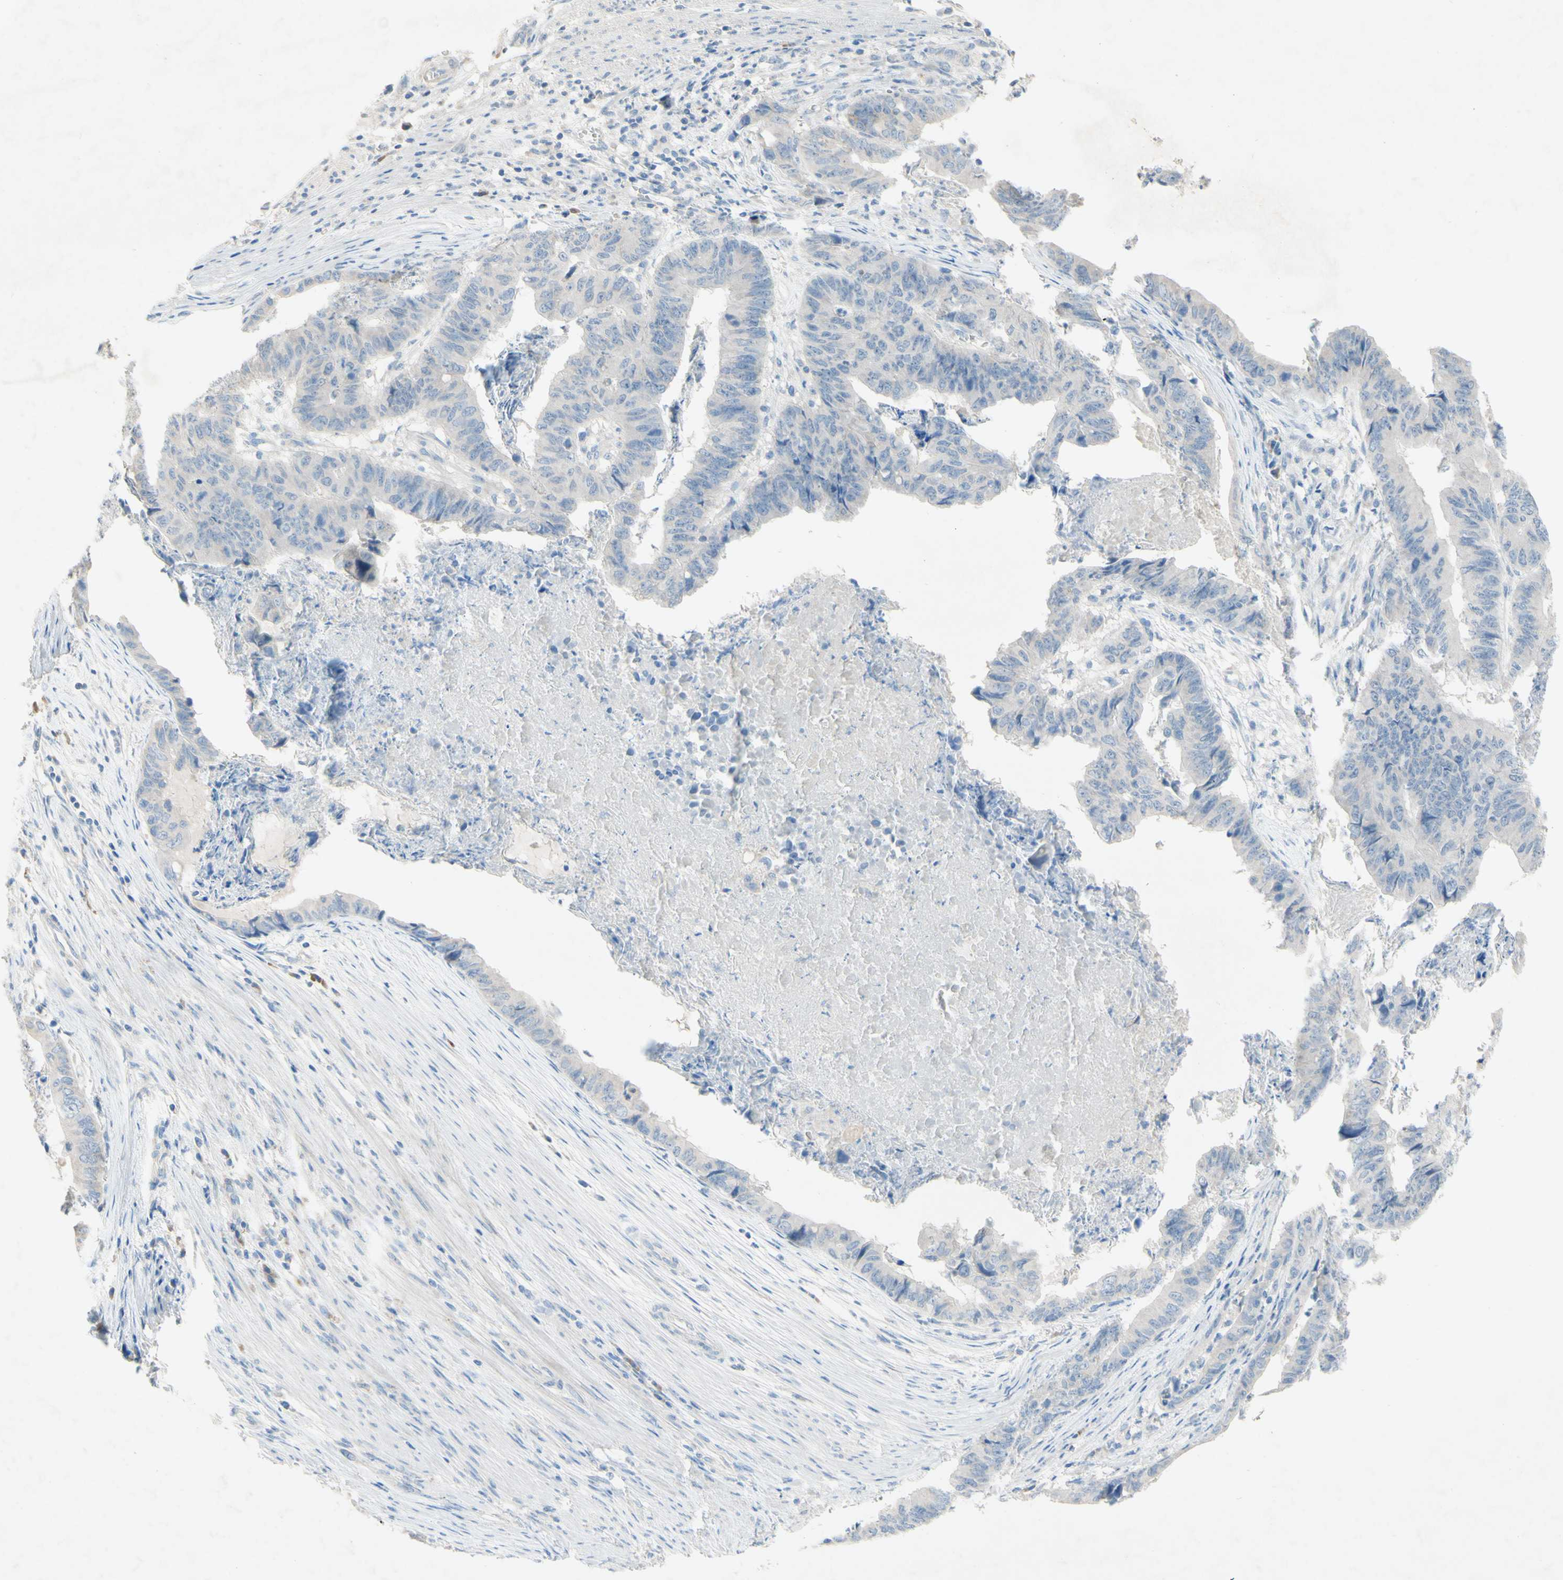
{"staining": {"intensity": "negative", "quantity": "none", "location": "none"}, "tissue": "stomach cancer", "cell_type": "Tumor cells", "image_type": "cancer", "snomed": [{"axis": "morphology", "description": "Adenocarcinoma, NOS"}, {"axis": "topography", "description": "Stomach, lower"}], "caption": "This is an immunohistochemistry (IHC) micrograph of human stomach adenocarcinoma. There is no positivity in tumor cells.", "gene": "ACADL", "patient": {"sex": "male", "age": 77}}